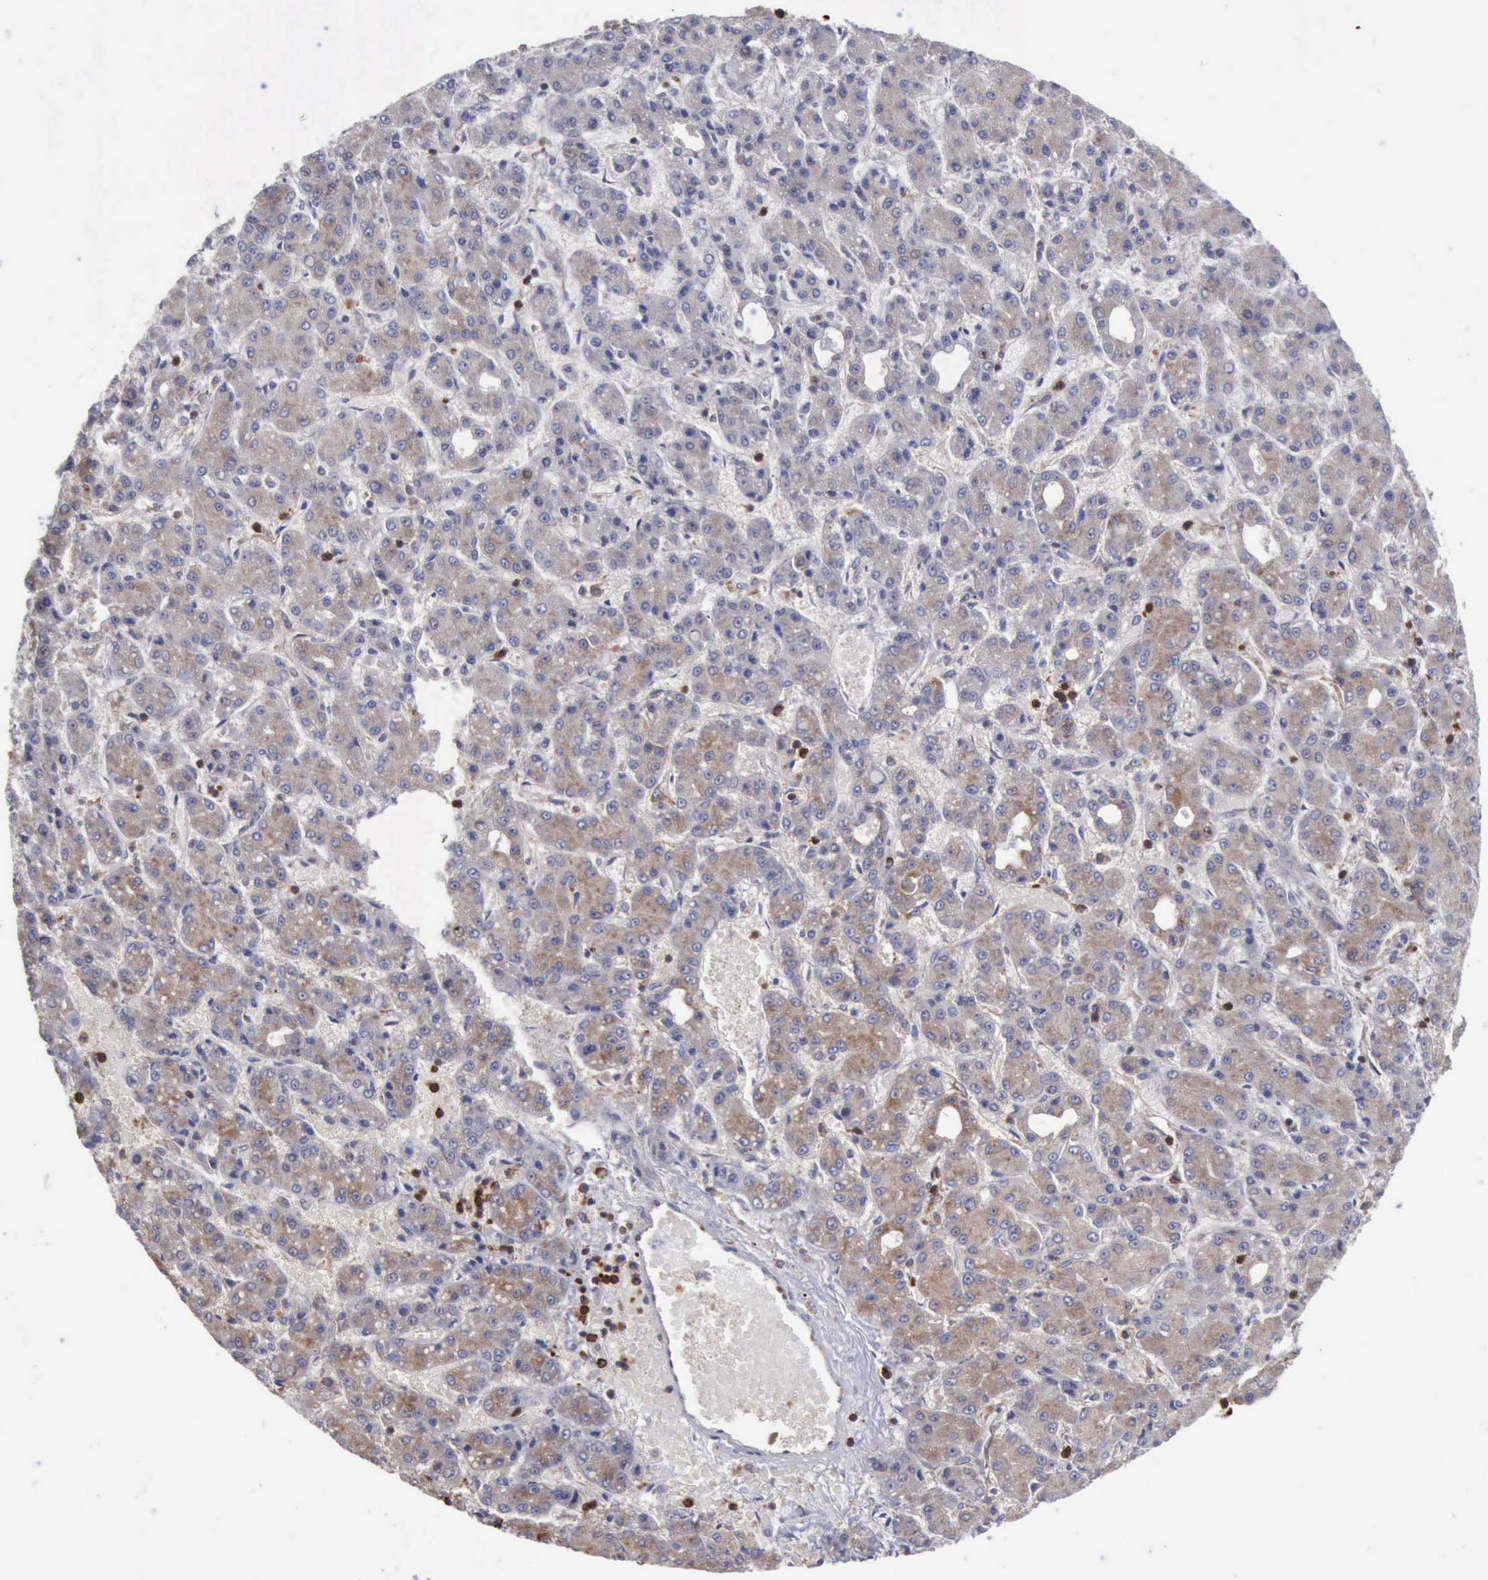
{"staining": {"intensity": "weak", "quantity": ">75%", "location": "cytoplasmic/membranous"}, "tissue": "liver cancer", "cell_type": "Tumor cells", "image_type": "cancer", "snomed": [{"axis": "morphology", "description": "Carcinoma, Hepatocellular, NOS"}, {"axis": "topography", "description": "Liver"}], "caption": "Protein expression analysis of liver cancer (hepatocellular carcinoma) exhibits weak cytoplasmic/membranous positivity in about >75% of tumor cells. Nuclei are stained in blue.", "gene": "PDCD4", "patient": {"sex": "male", "age": 69}}